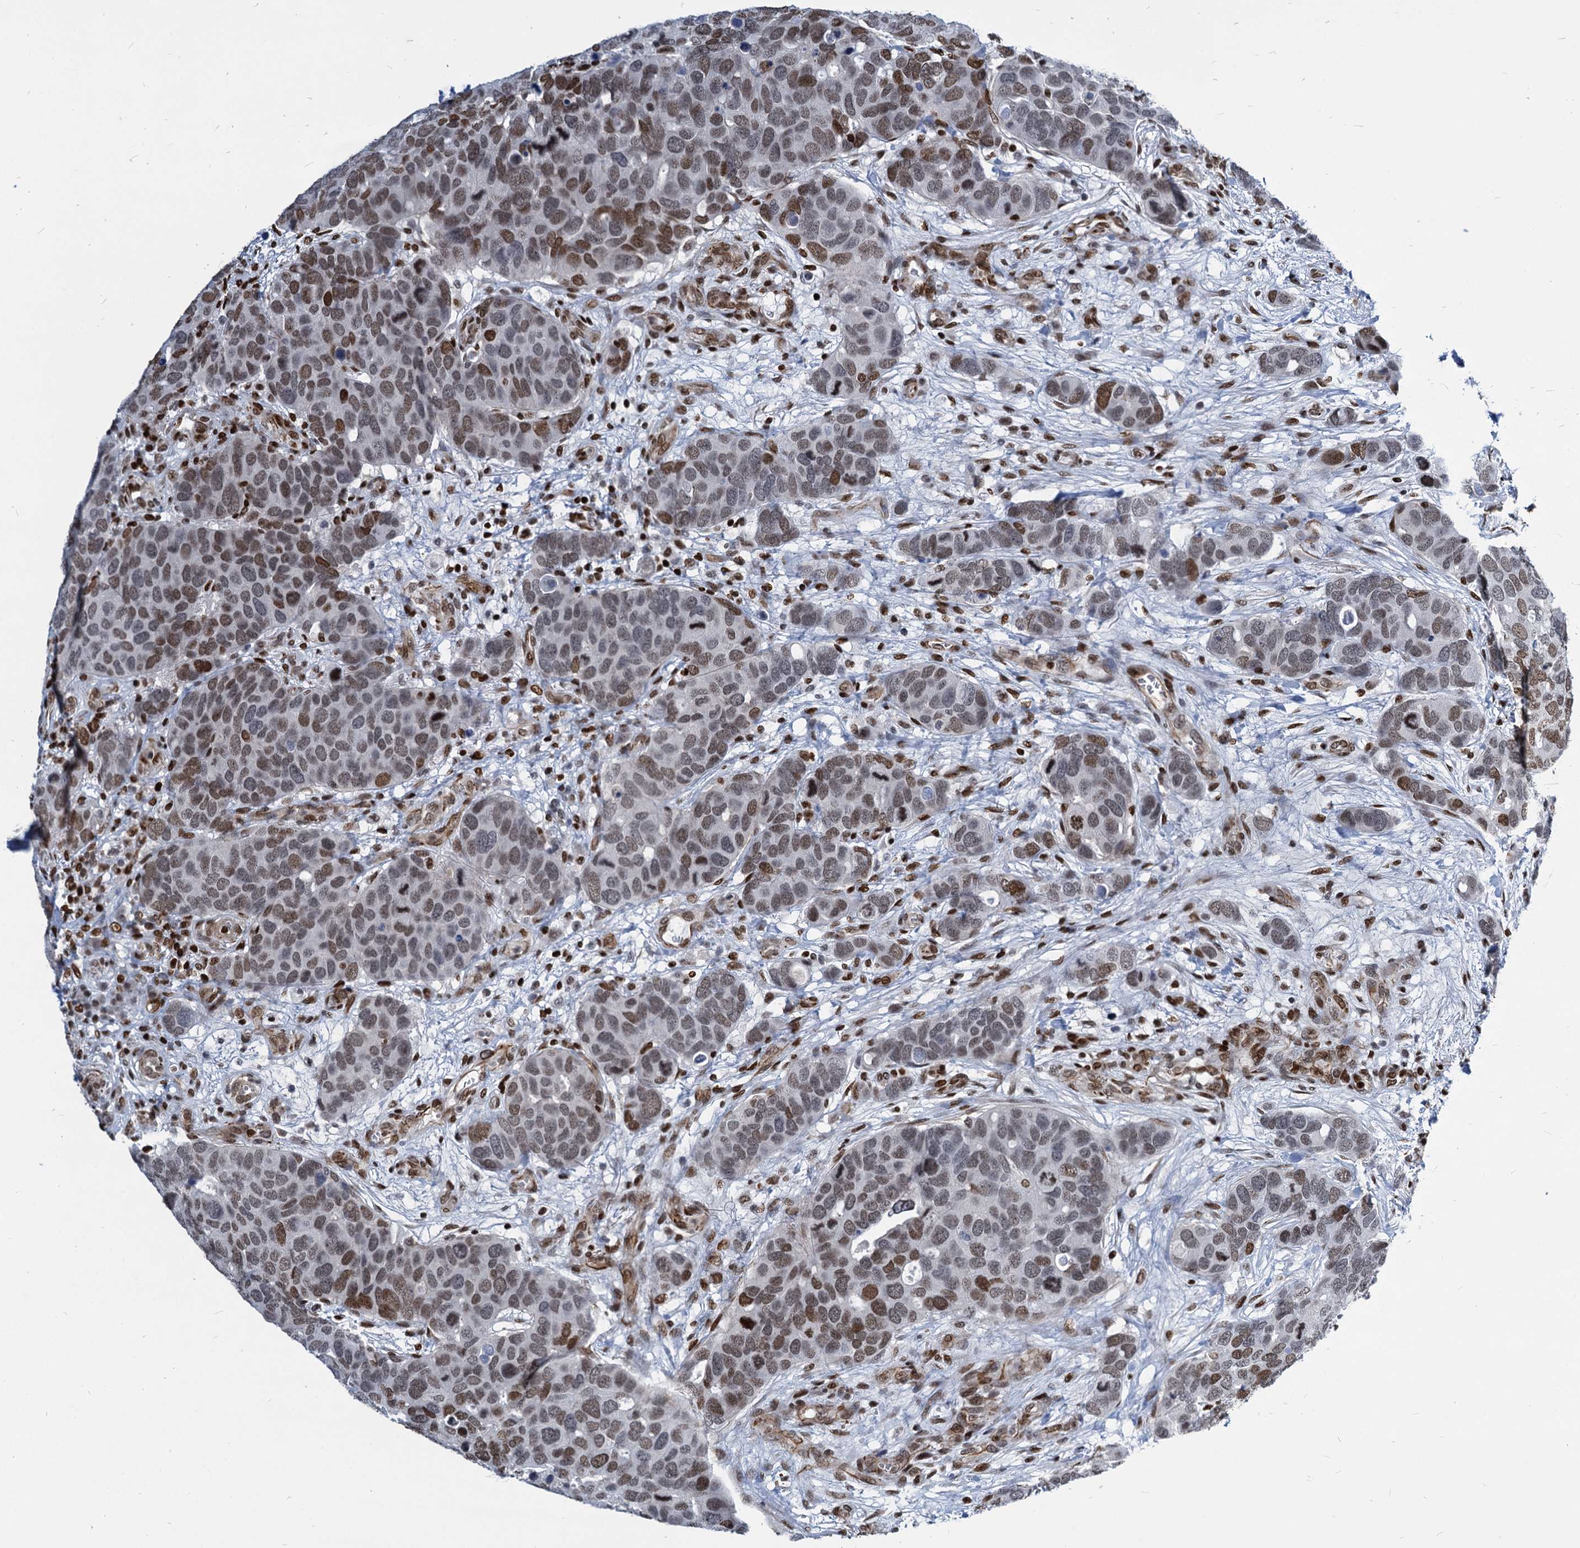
{"staining": {"intensity": "moderate", "quantity": ">75%", "location": "nuclear"}, "tissue": "breast cancer", "cell_type": "Tumor cells", "image_type": "cancer", "snomed": [{"axis": "morphology", "description": "Duct carcinoma"}, {"axis": "topography", "description": "Breast"}], "caption": "Breast infiltrating ductal carcinoma was stained to show a protein in brown. There is medium levels of moderate nuclear expression in approximately >75% of tumor cells.", "gene": "MECP2", "patient": {"sex": "female", "age": 83}}